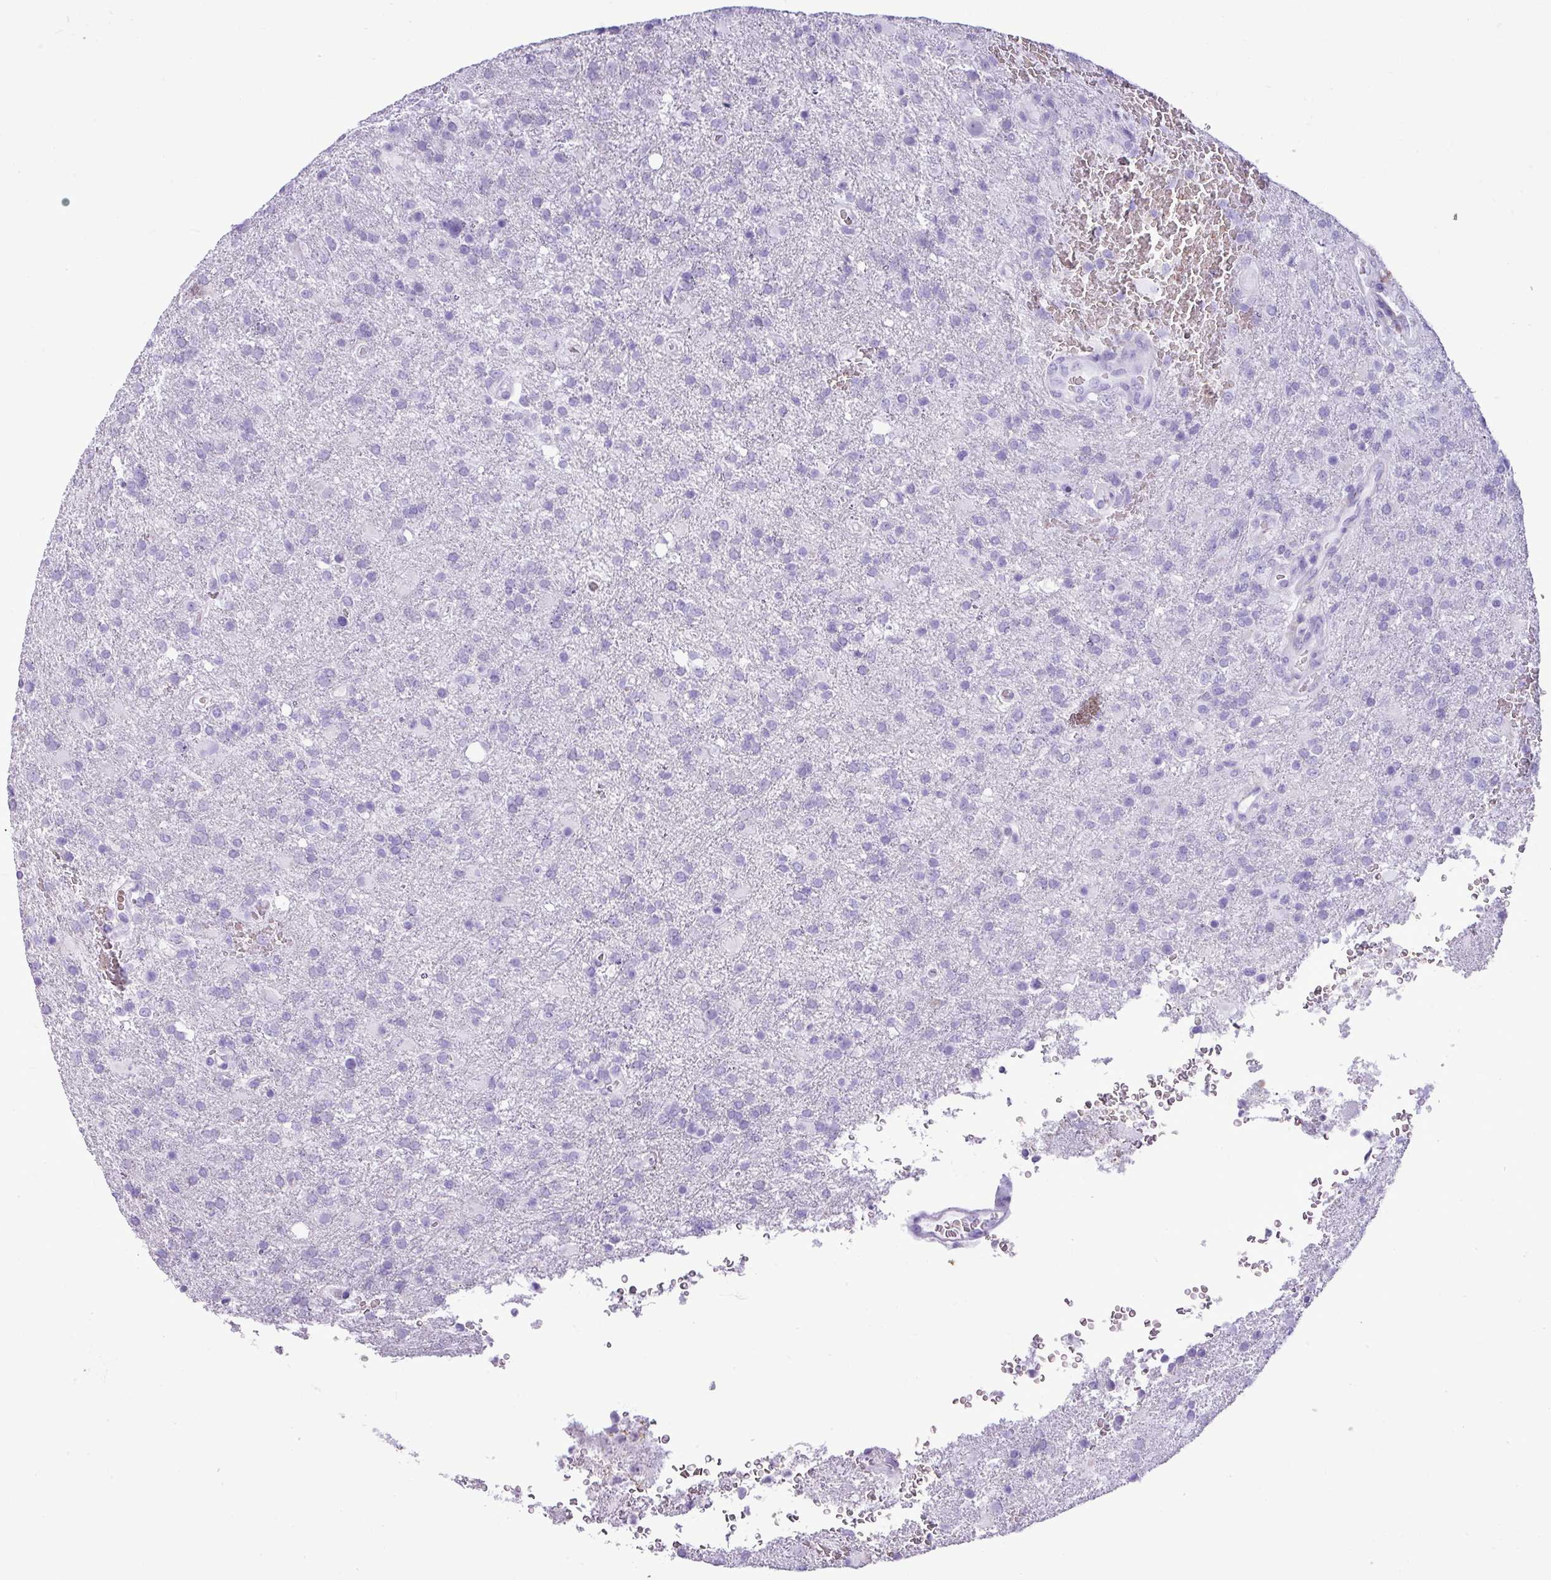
{"staining": {"intensity": "negative", "quantity": "none", "location": "none"}, "tissue": "glioma", "cell_type": "Tumor cells", "image_type": "cancer", "snomed": [{"axis": "morphology", "description": "Glioma, malignant, High grade"}, {"axis": "topography", "description": "Brain"}], "caption": "The immunohistochemistry (IHC) photomicrograph has no significant positivity in tumor cells of glioma tissue.", "gene": "ZSCAN5A", "patient": {"sex": "female", "age": 74}}